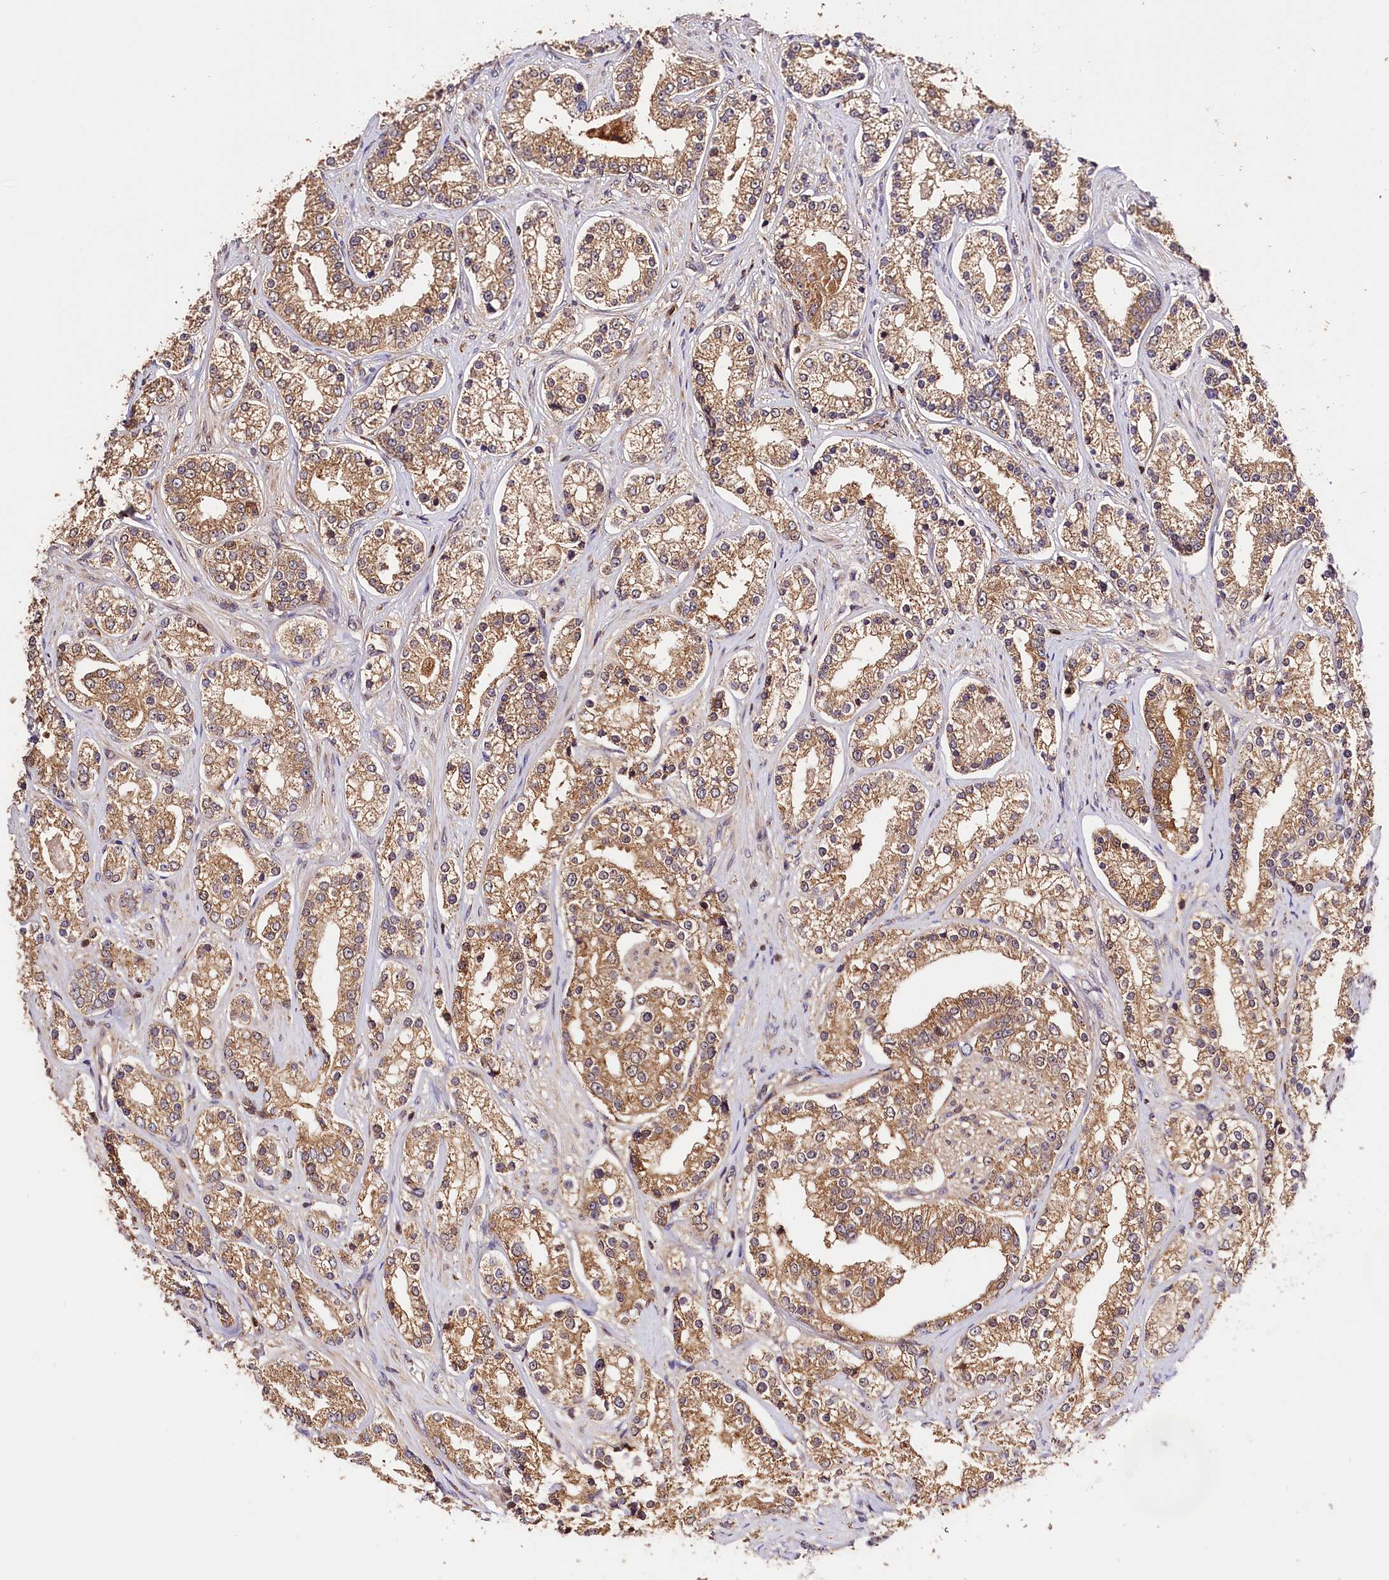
{"staining": {"intensity": "moderate", "quantity": ">75%", "location": "cytoplasmic/membranous"}, "tissue": "prostate cancer", "cell_type": "Tumor cells", "image_type": "cancer", "snomed": [{"axis": "morphology", "description": "Normal tissue, NOS"}, {"axis": "morphology", "description": "Adenocarcinoma, High grade"}, {"axis": "topography", "description": "Prostate"}], "caption": "Approximately >75% of tumor cells in human prostate cancer demonstrate moderate cytoplasmic/membranous protein positivity as visualized by brown immunohistochemical staining.", "gene": "KPTN", "patient": {"sex": "male", "age": 83}}